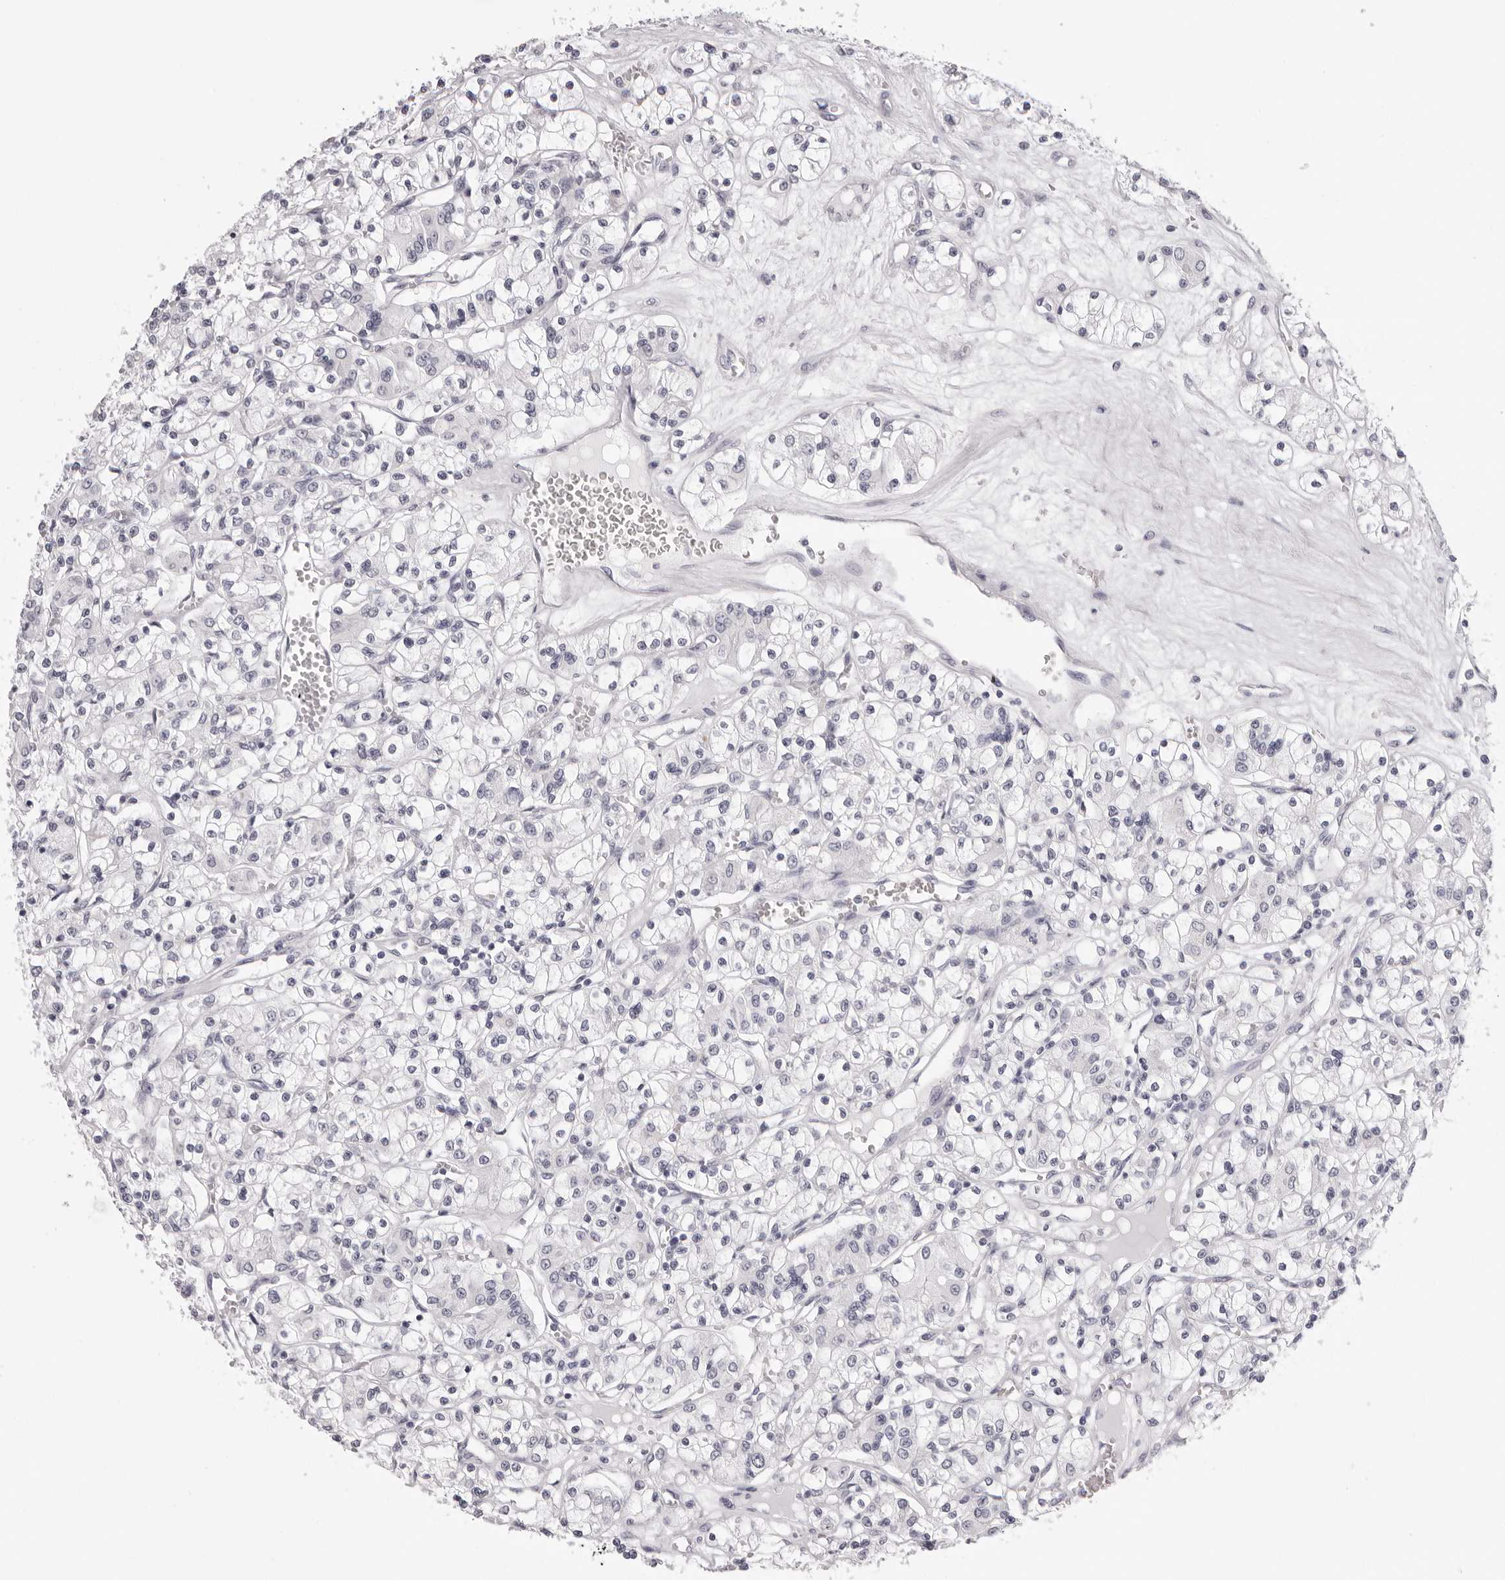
{"staining": {"intensity": "negative", "quantity": "none", "location": "none"}, "tissue": "renal cancer", "cell_type": "Tumor cells", "image_type": "cancer", "snomed": [{"axis": "morphology", "description": "Adenocarcinoma, NOS"}, {"axis": "topography", "description": "Kidney"}], "caption": "Renal cancer (adenocarcinoma) was stained to show a protein in brown. There is no significant staining in tumor cells. (DAB (3,3'-diaminobenzidine) immunohistochemistry (IHC), high magnification).", "gene": "RHO", "patient": {"sex": "female", "age": 59}}